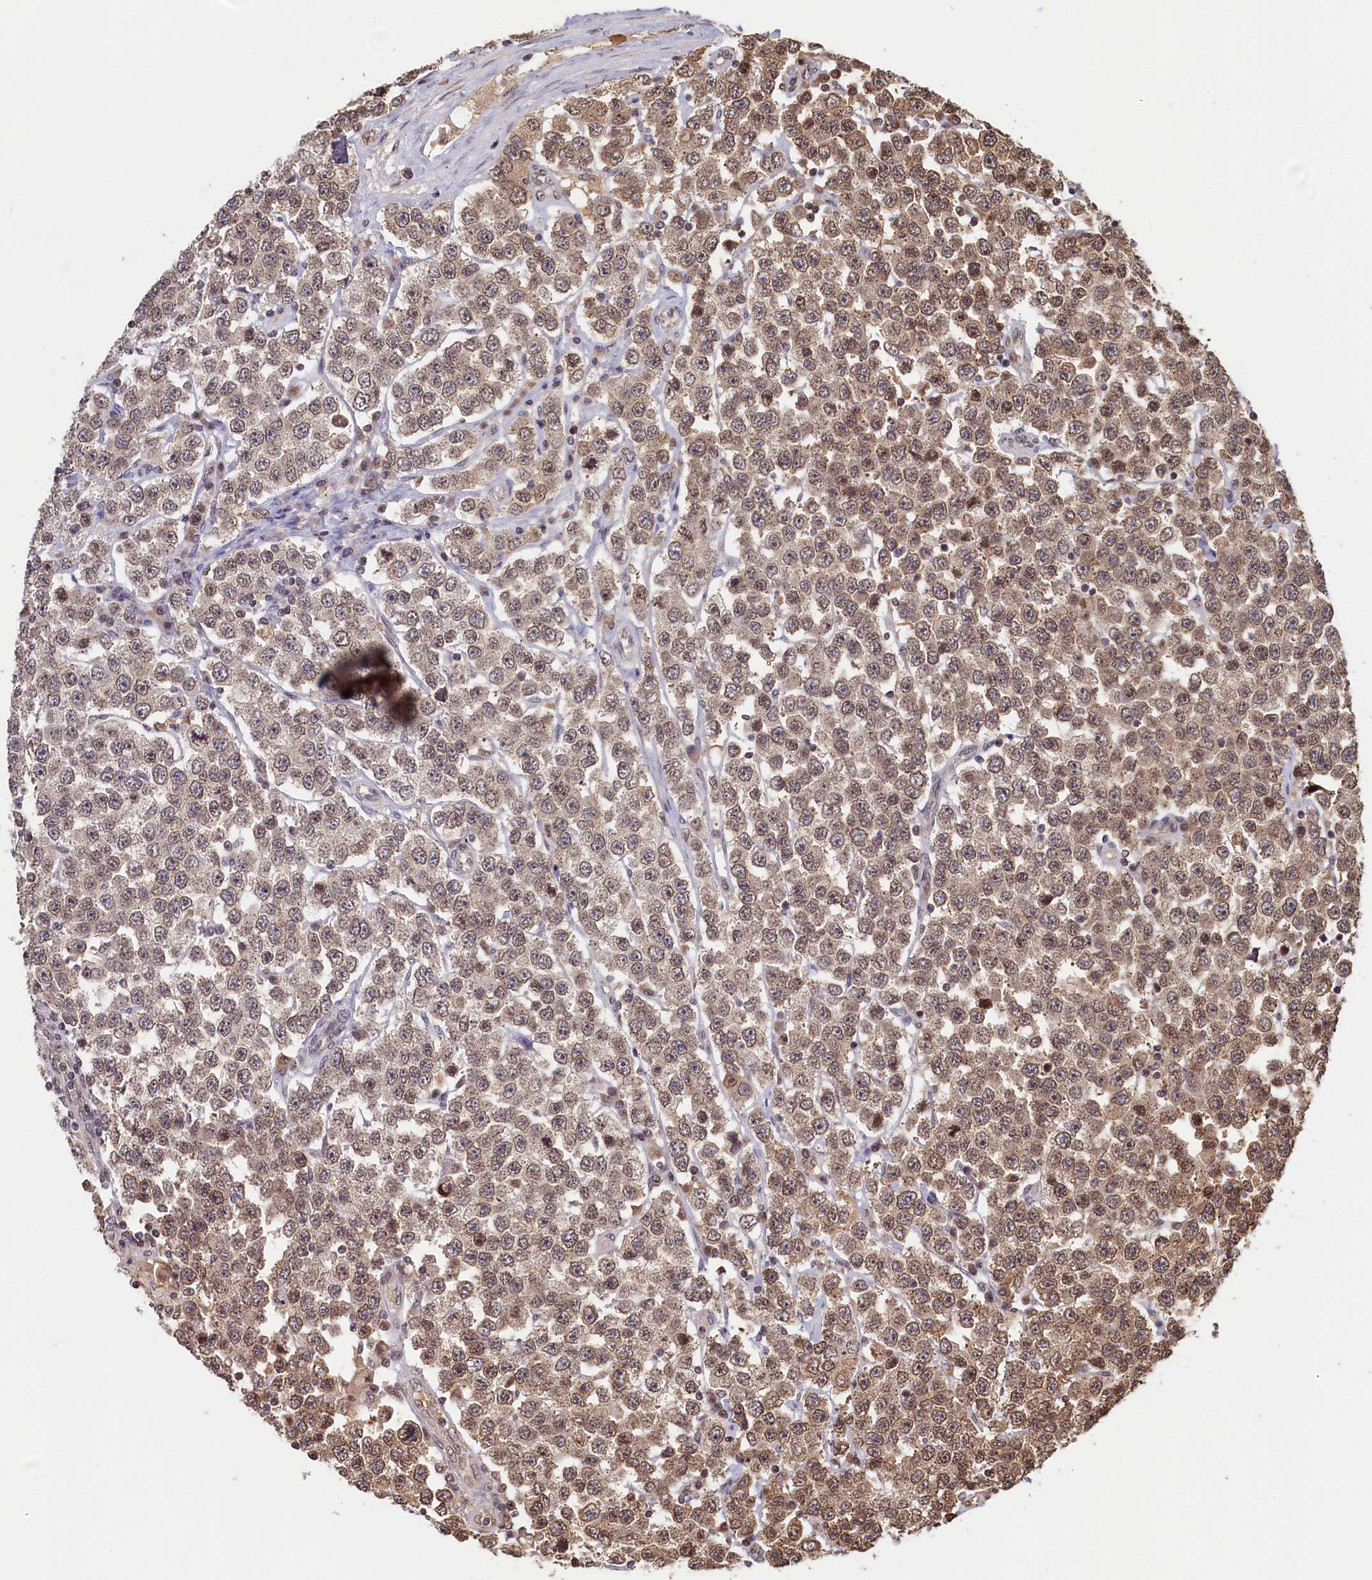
{"staining": {"intensity": "moderate", "quantity": ">75%", "location": "cytoplasmic/membranous,nuclear"}, "tissue": "testis cancer", "cell_type": "Tumor cells", "image_type": "cancer", "snomed": [{"axis": "morphology", "description": "Seminoma, NOS"}, {"axis": "topography", "description": "Testis"}], "caption": "Human testis seminoma stained with a brown dye exhibits moderate cytoplasmic/membranous and nuclear positive staining in approximately >75% of tumor cells.", "gene": "CKAP2L", "patient": {"sex": "male", "age": 28}}